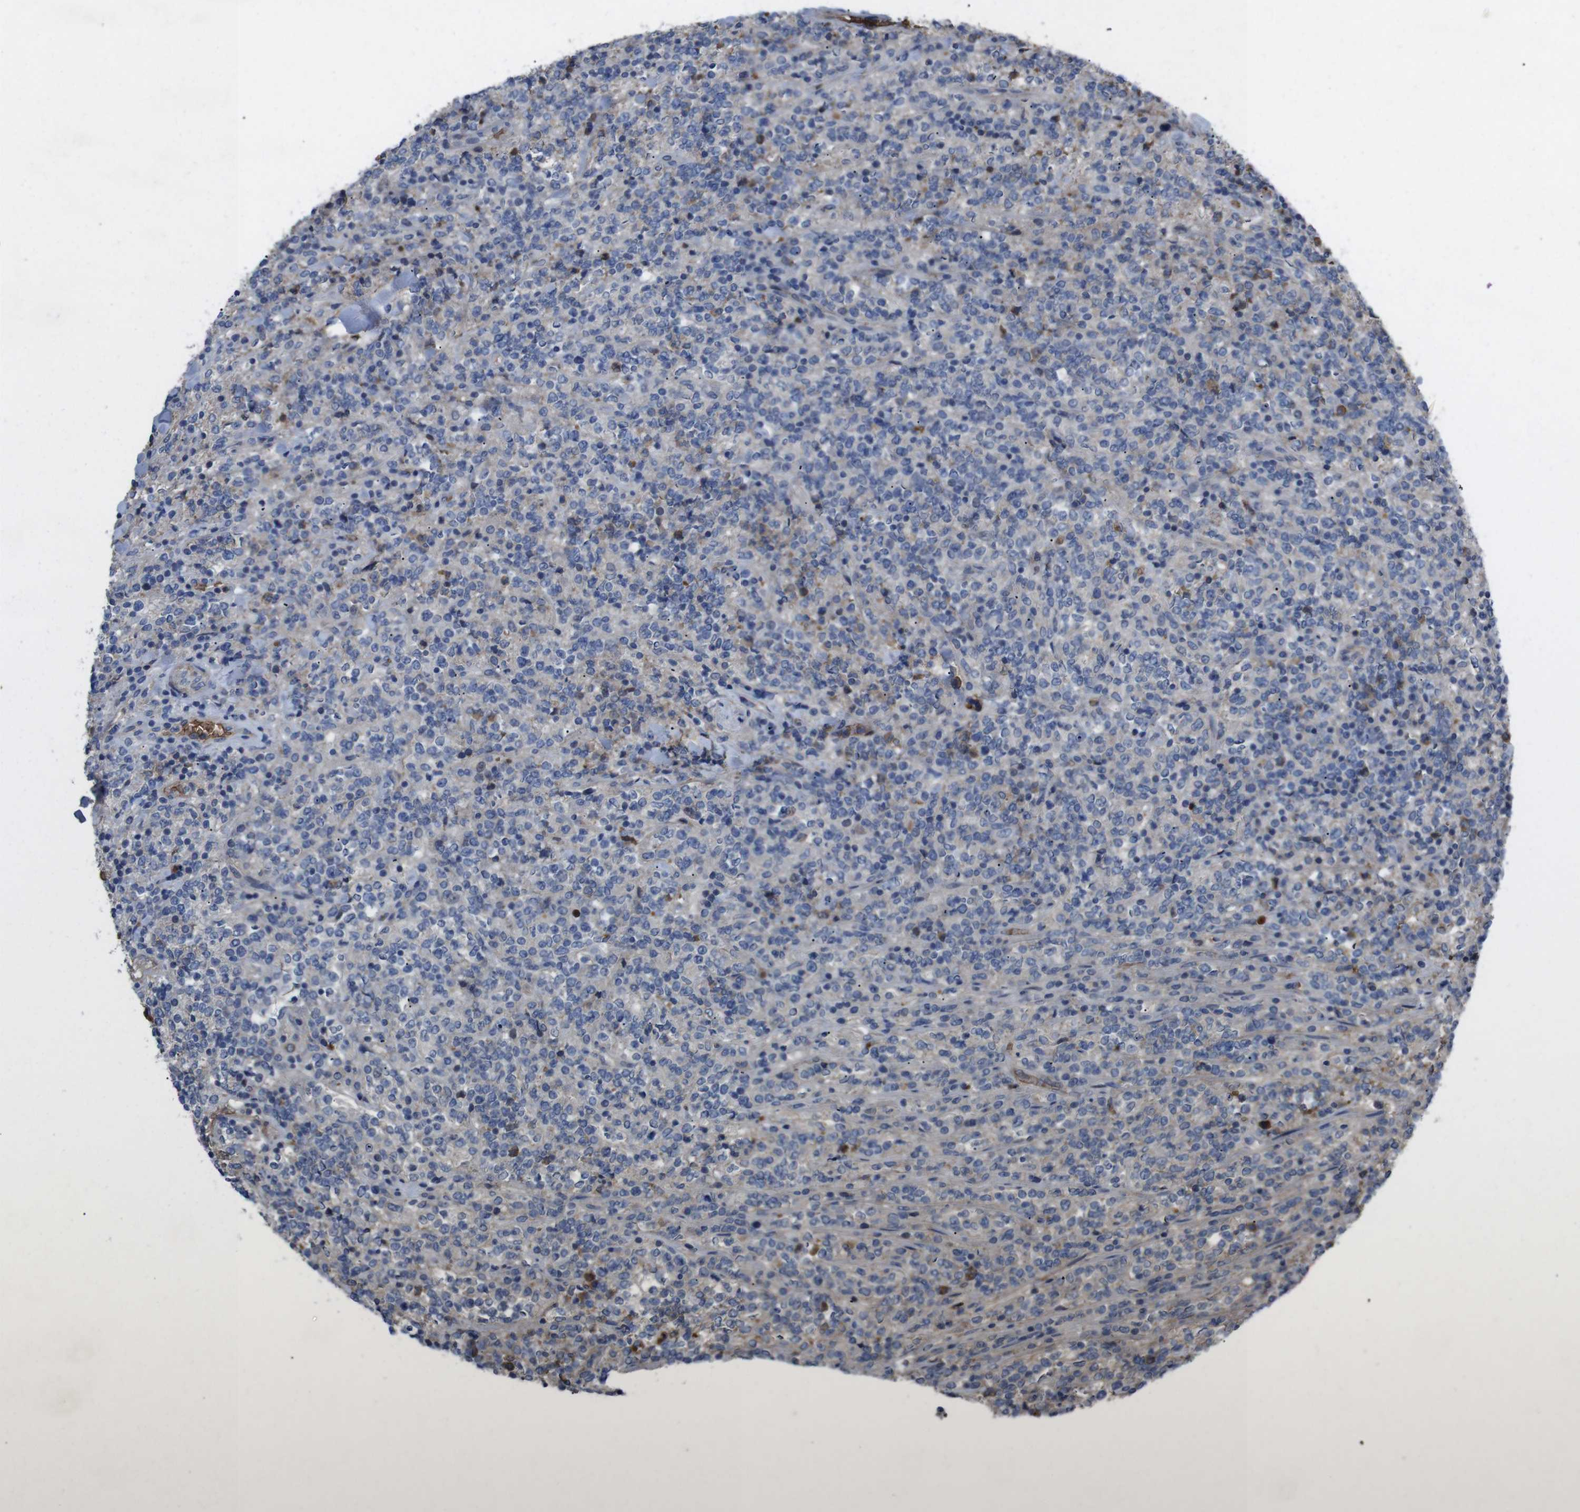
{"staining": {"intensity": "negative", "quantity": "none", "location": "none"}, "tissue": "lymphoma", "cell_type": "Tumor cells", "image_type": "cancer", "snomed": [{"axis": "morphology", "description": "Malignant lymphoma, non-Hodgkin's type, High grade"}, {"axis": "topography", "description": "Soft tissue"}], "caption": "IHC of lymphoma shows no expression in tumor cells.", "gene": "SPTB", "patient": {"sex": "male", "age": 18}}